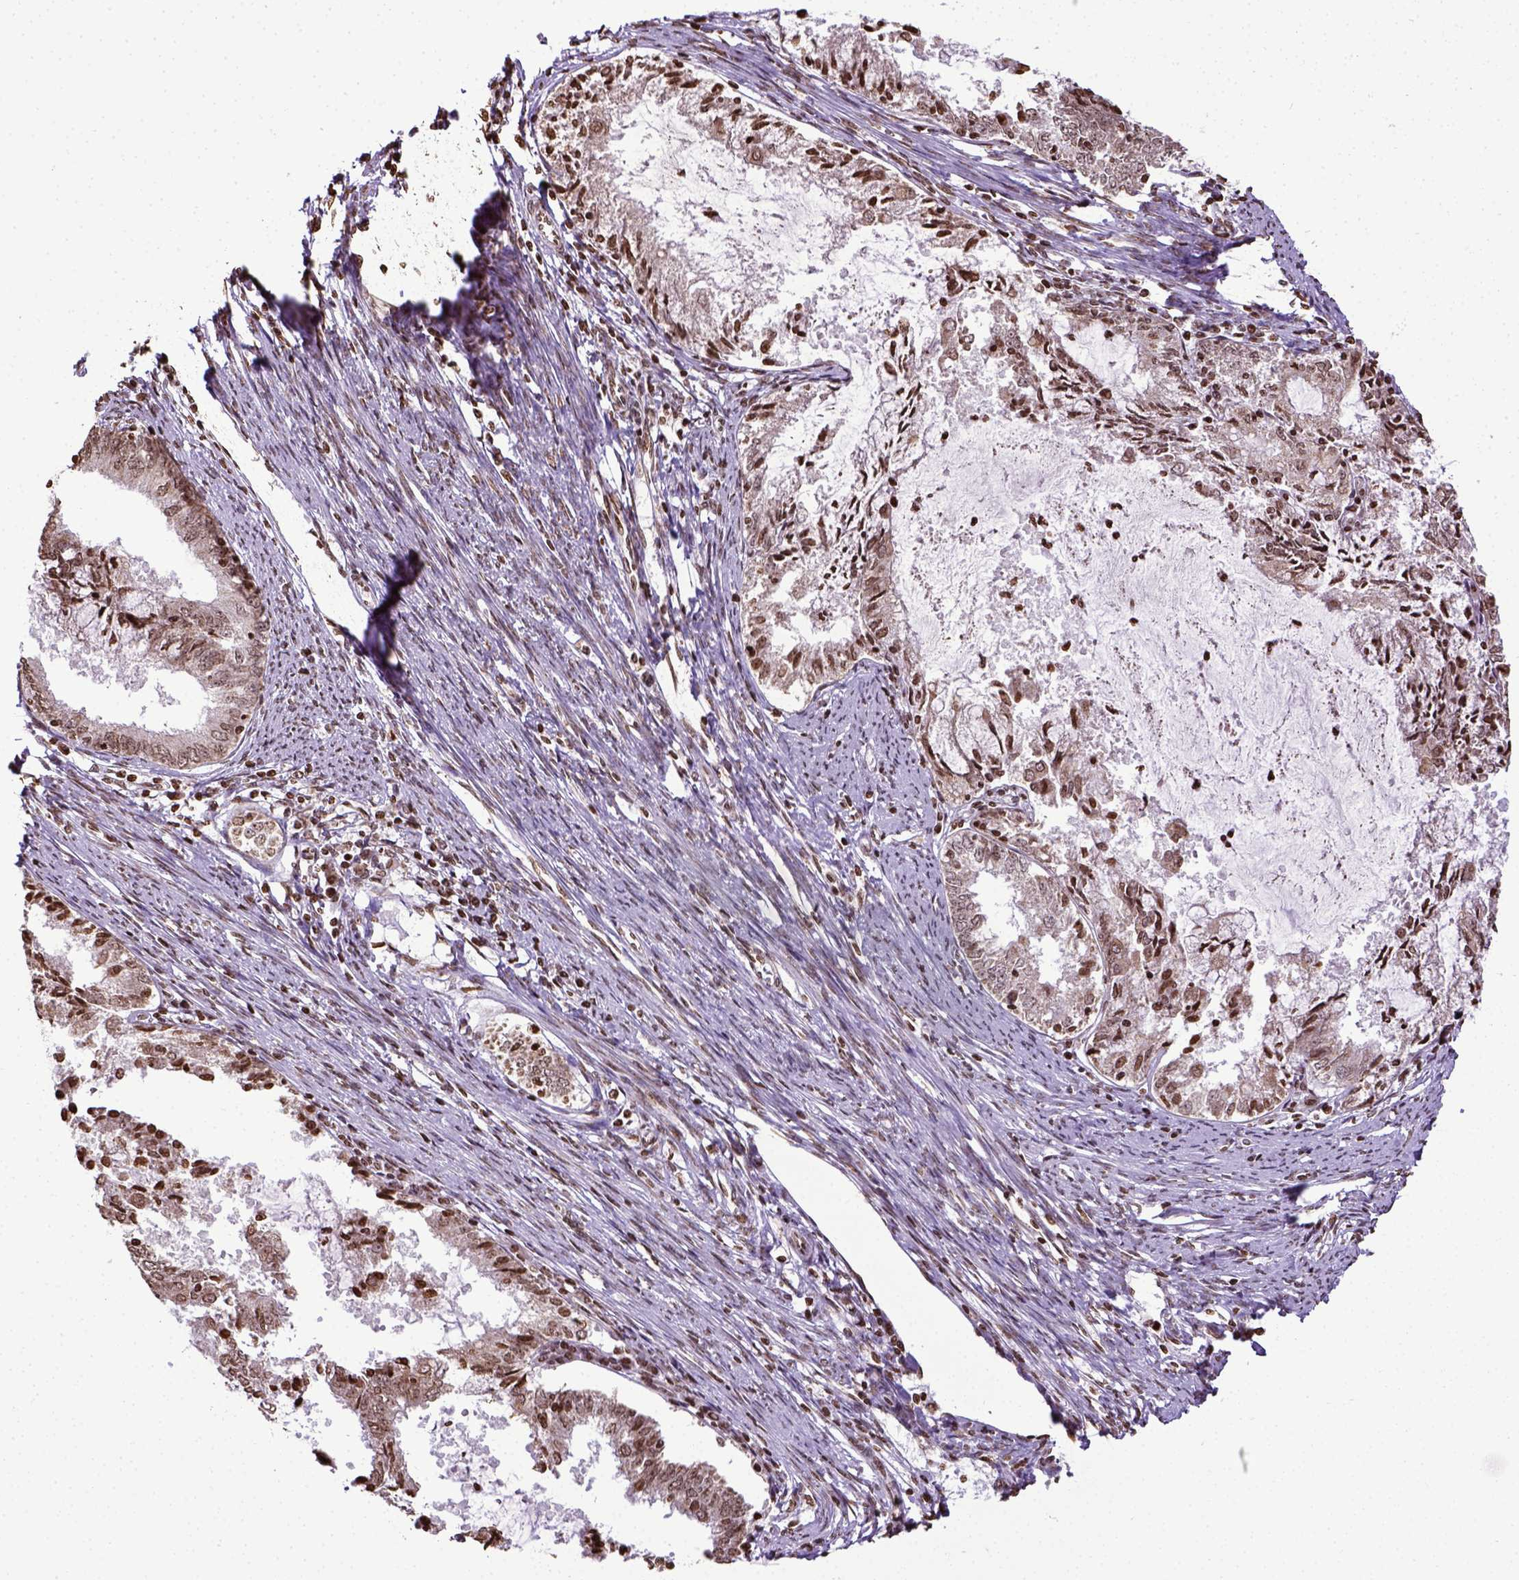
{"staining": {"intensity": "moderate", "quantity": ">75%", "location": "nuclear"}, "tissue": "endometrial cancer", "cell_type": "Tumor cells", "image_type": "cancer", "snomed": [{"axis": "morphology", "description": "Adenocarcinoma, NOS"}, {"axis": "topography", "description": "Endometrium"}], "caption": "This is an image of immunohistochemistry staining of adenocarcinoma (endometrial), which shows moderate positivity in the nuclear of tumor cells.", "gene": "ZNF75D", "patient": {"sex": "female", "age": 57}}